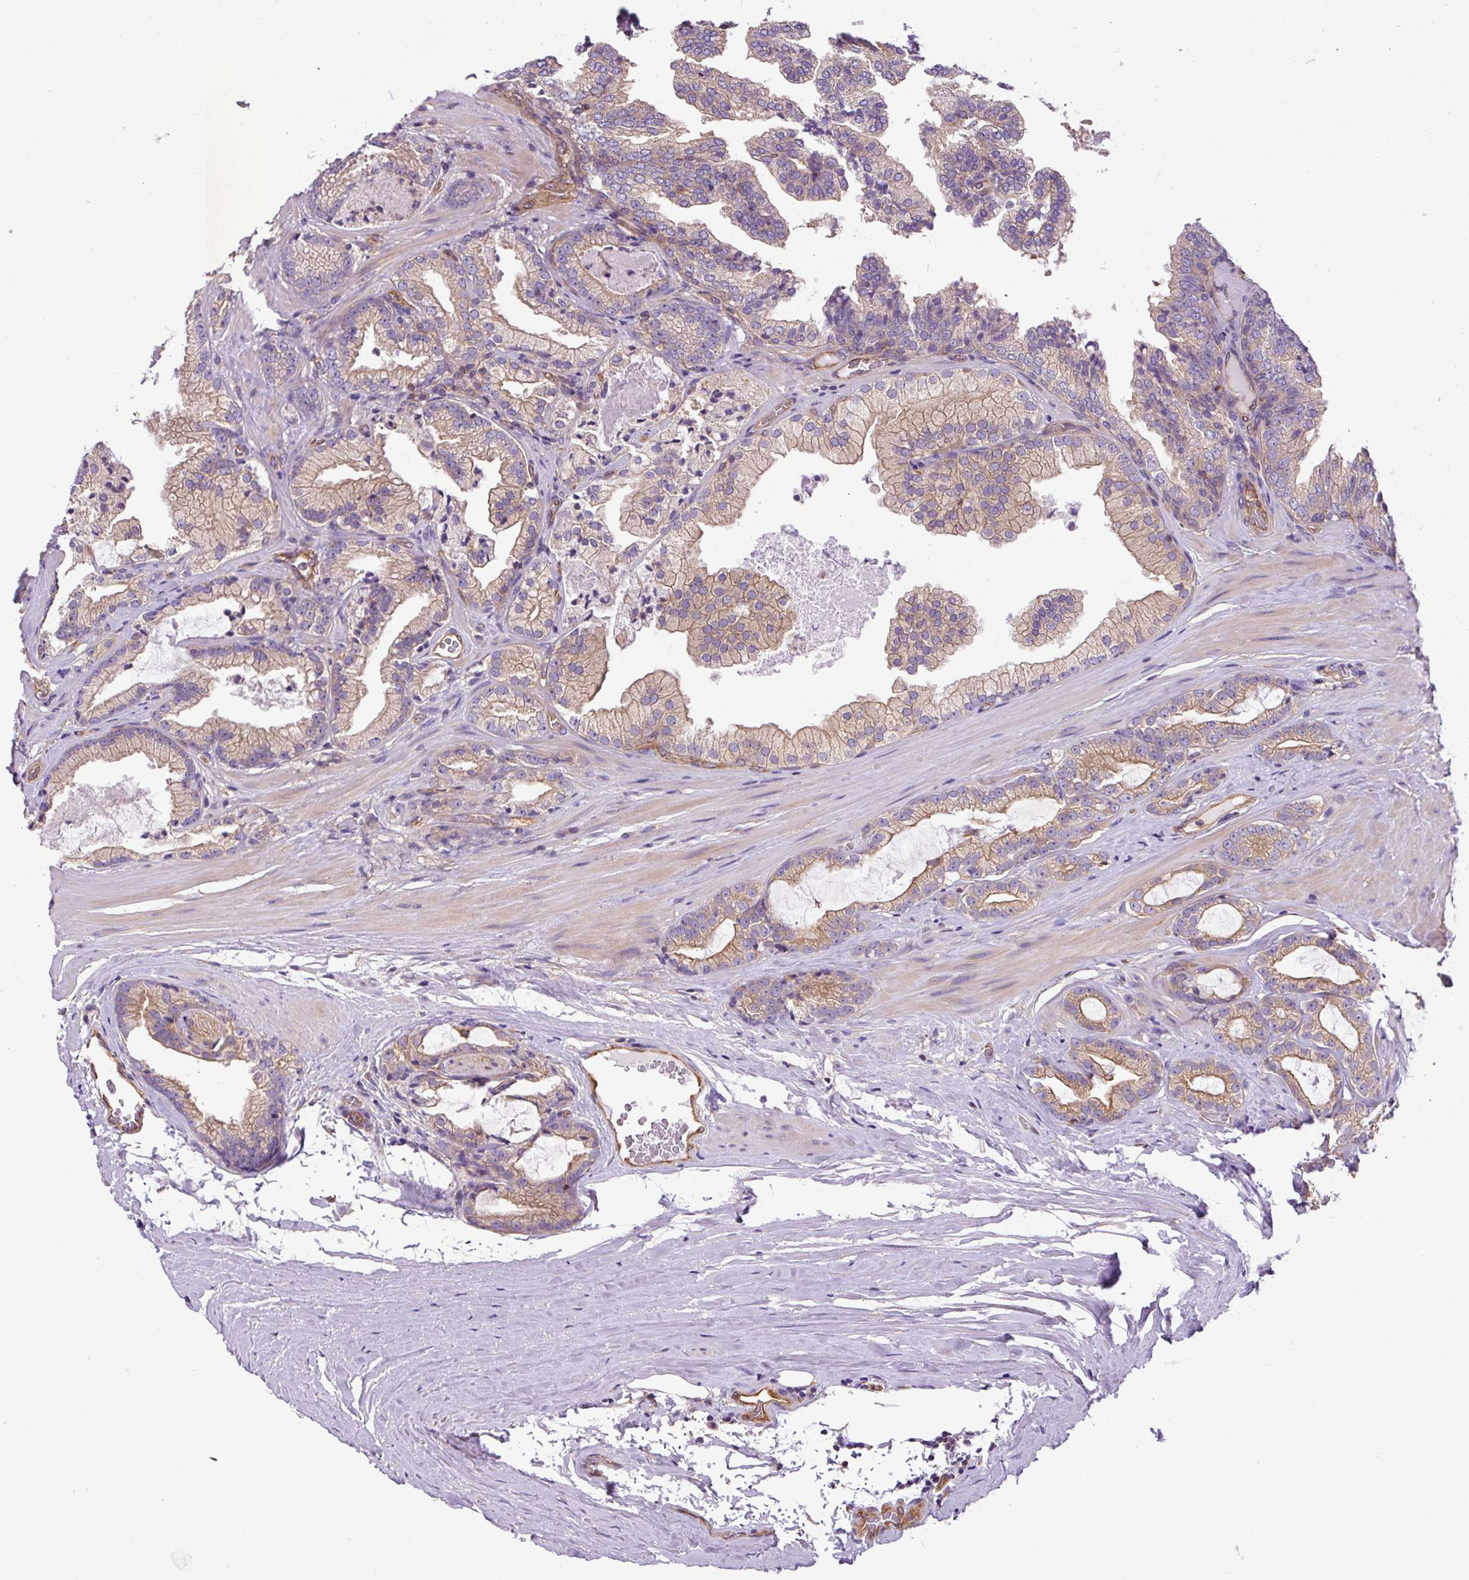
{"staining": {"intensity": "moderate", "quantity": "<25%", "location": "cytoplasmic/membranous"}, "tissue": "prostate cancer", "cell_type": "Tumor cells", "image_type": "cancer", "snomed": [{"axis": "morphology", "description": "Adenocarcinoma, High grade"}, {"axis": "topography", "description": "Prostate"}], "caption": "Immunohistochemistry micrograph of neoplastic tissue: adenocarcinoma (high-grade) (prostate) stained using immunohistochemistry demonstrates low levels of moderate protein expression localized specifically in the cytoplasmic/membranous of tumor cells, appearing as a cytoplasmic/membranous brown color.", "gene": "DCTN1", "patient": {"sex": "male", "age": 68}}